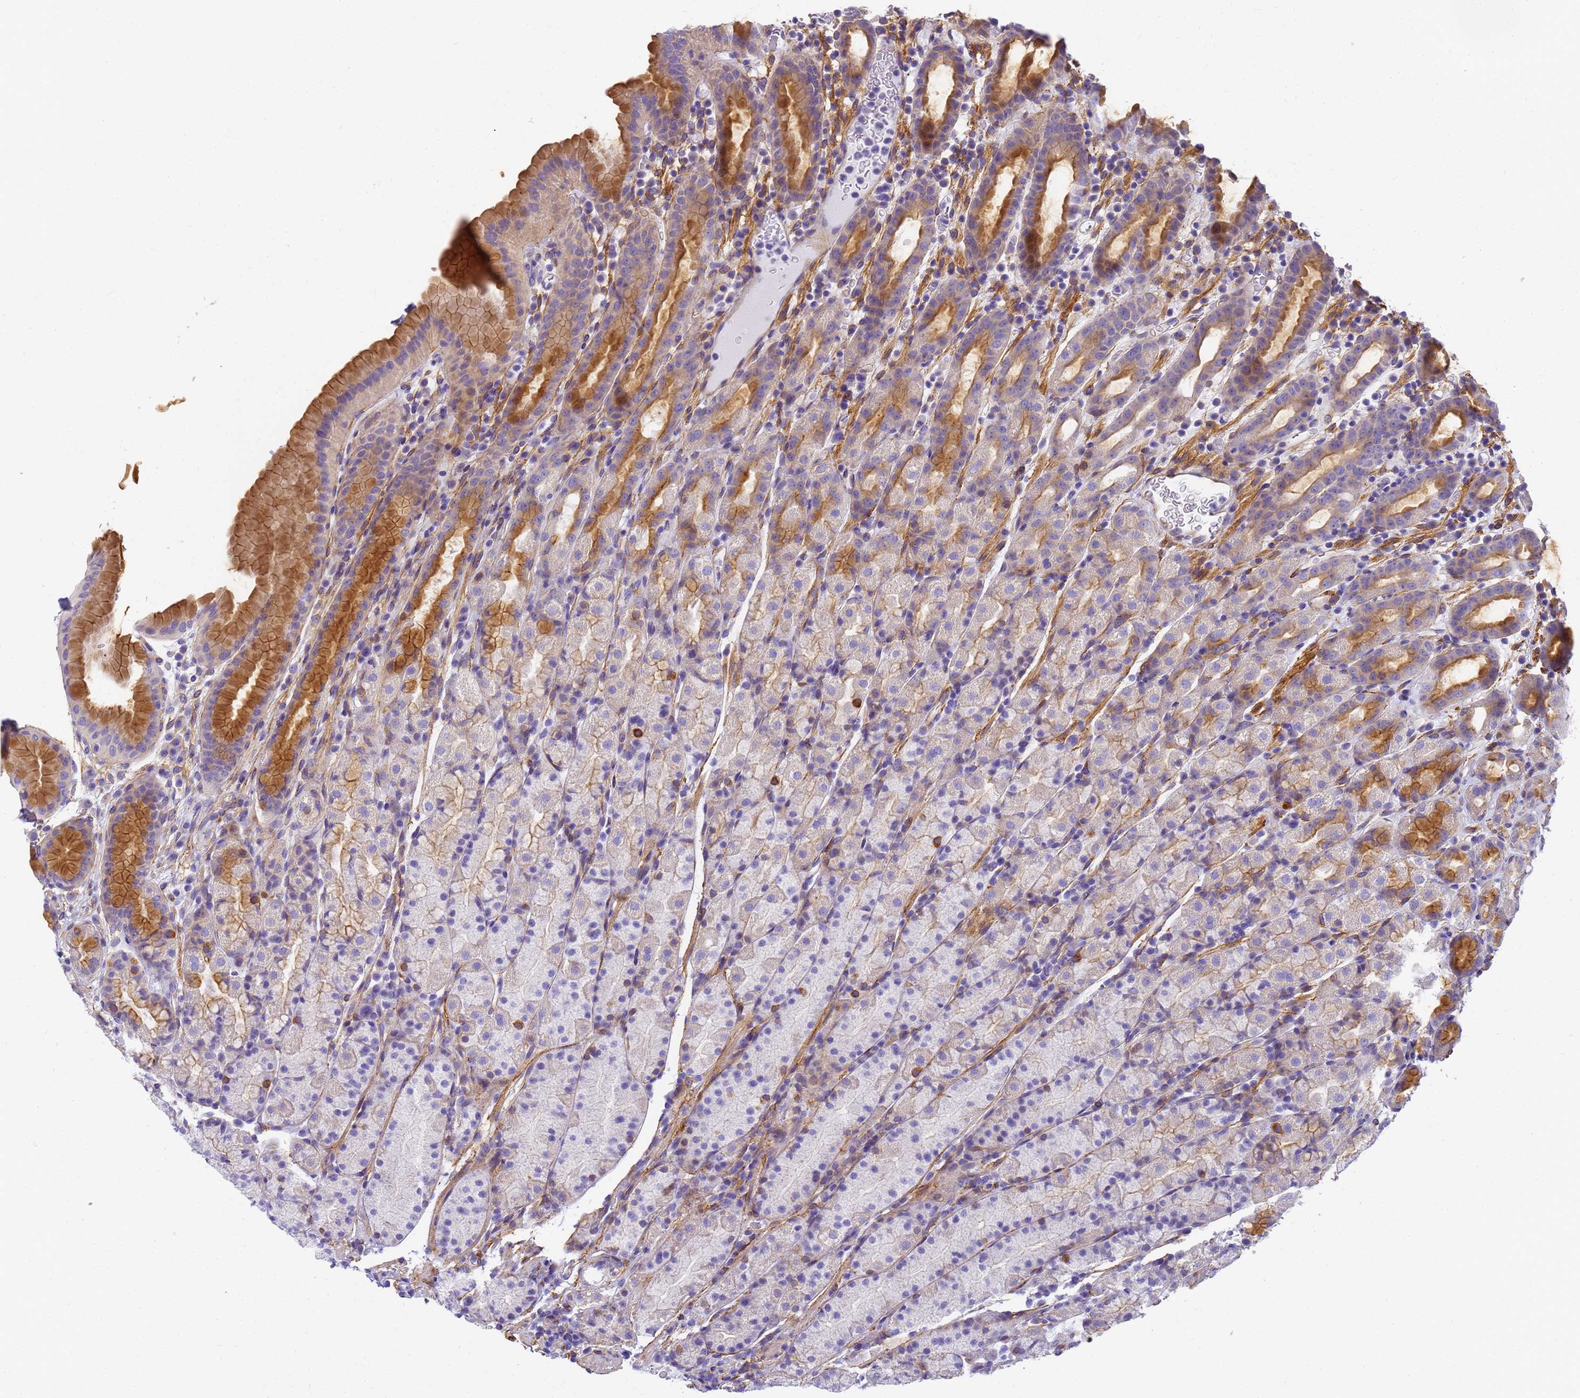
{"staining": {"intensity": "strong", "quantity": "25%-75%", "location": "cytoplasmic/membranous"}, "tissue": "stomach", "cell_type": "Glandular cells", "image_type": "normal", "snomed": [{"axis": "morphology", "description": "Normal tissue, NOS"}, {"axis": "topography", "description": "Stomach, upper"}, {"axis": "topography", "description": "Stomach, lower"}, {"axis": "topography", "description": "Small intestine"}], "caption": "Immunohistochemical staining of unremarkable human stomach reveals 25%-75% levels of strong cytoplasmic/membranous protein staining in about 25%-75% of glandular cells.", "gene": "MVB12A", "patient": {"sex": "male", "age": 68}}